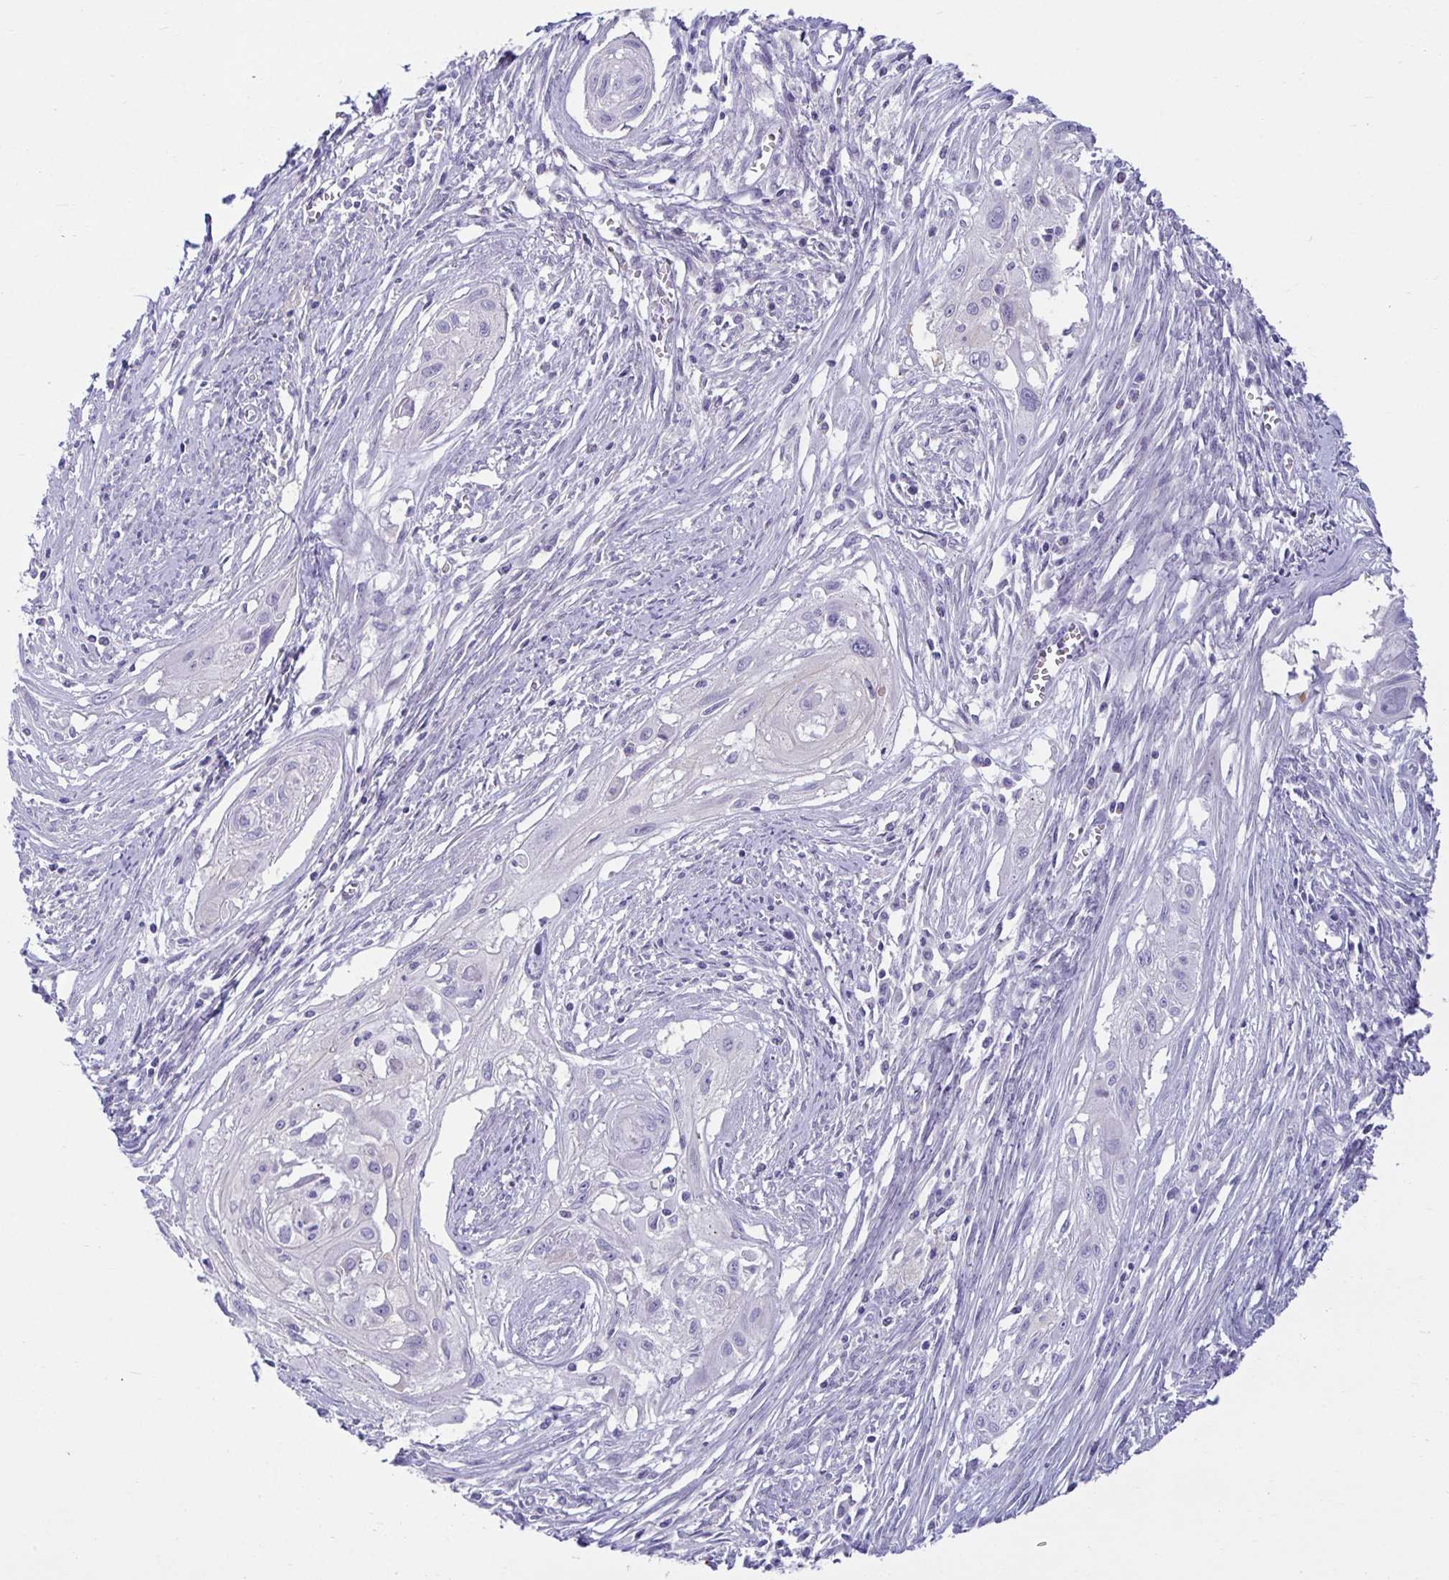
{"staining": {"intensity": "negative", "quantity": "none", "location": "none"}, "tissue": "cervical cancer", "cell_type": "Tumor cells", "image_type": "cancer", "snomed": [{"axis": "morphology", "description": "Squamous cell carcinoma, NOS"}, {"axis": "topography", "description": "Cervix"}], "caption": "IHC image of human cervical cancer (squamous cell carcinoma) stained for a protein (brown), which demonstrates no expression in tumor cells.", "gene": "MON2", "patient": {"sex": "female", "age": 49}}